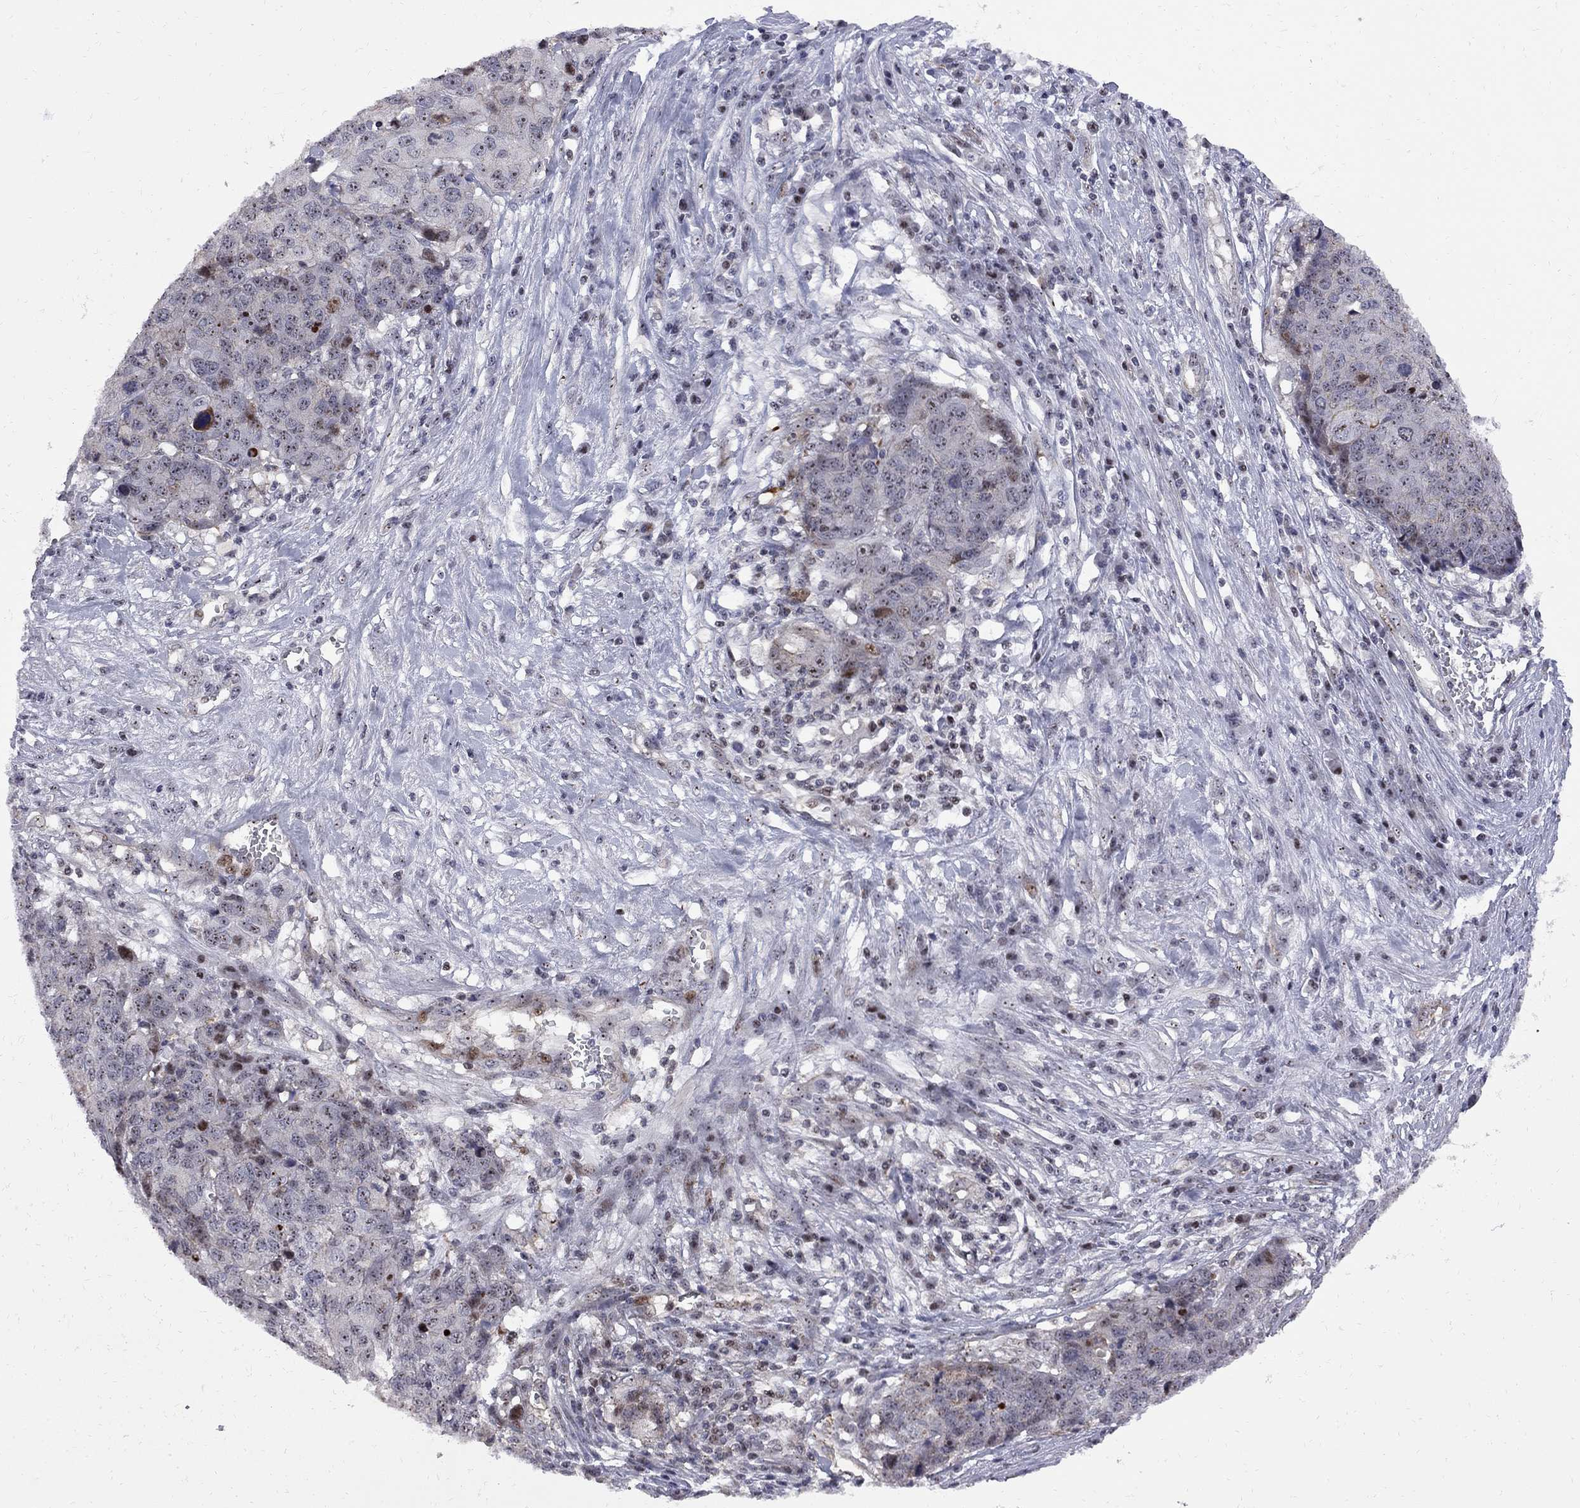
{"staining": {"intensity": "negative", "quantity": "none", "location": "none"}, "tissue": "ovarian cancer", "cell_type": "Tumor cells", "image_type": "cancer", "snomed": [{"axis": "morphology", "description": "Cystadenocarcinoma, serous, NOS"}, {"axis": "topography", "description": "Ovary"}], "caption": "High power microscopy micrograph of an immunohistochemistry photomicrograph of ovarian serous cystadenocarcinoma, revealing no significant staining in tumor cells.", "gene": "DHX33", "patient": {"sex": "female", "age": 87}}